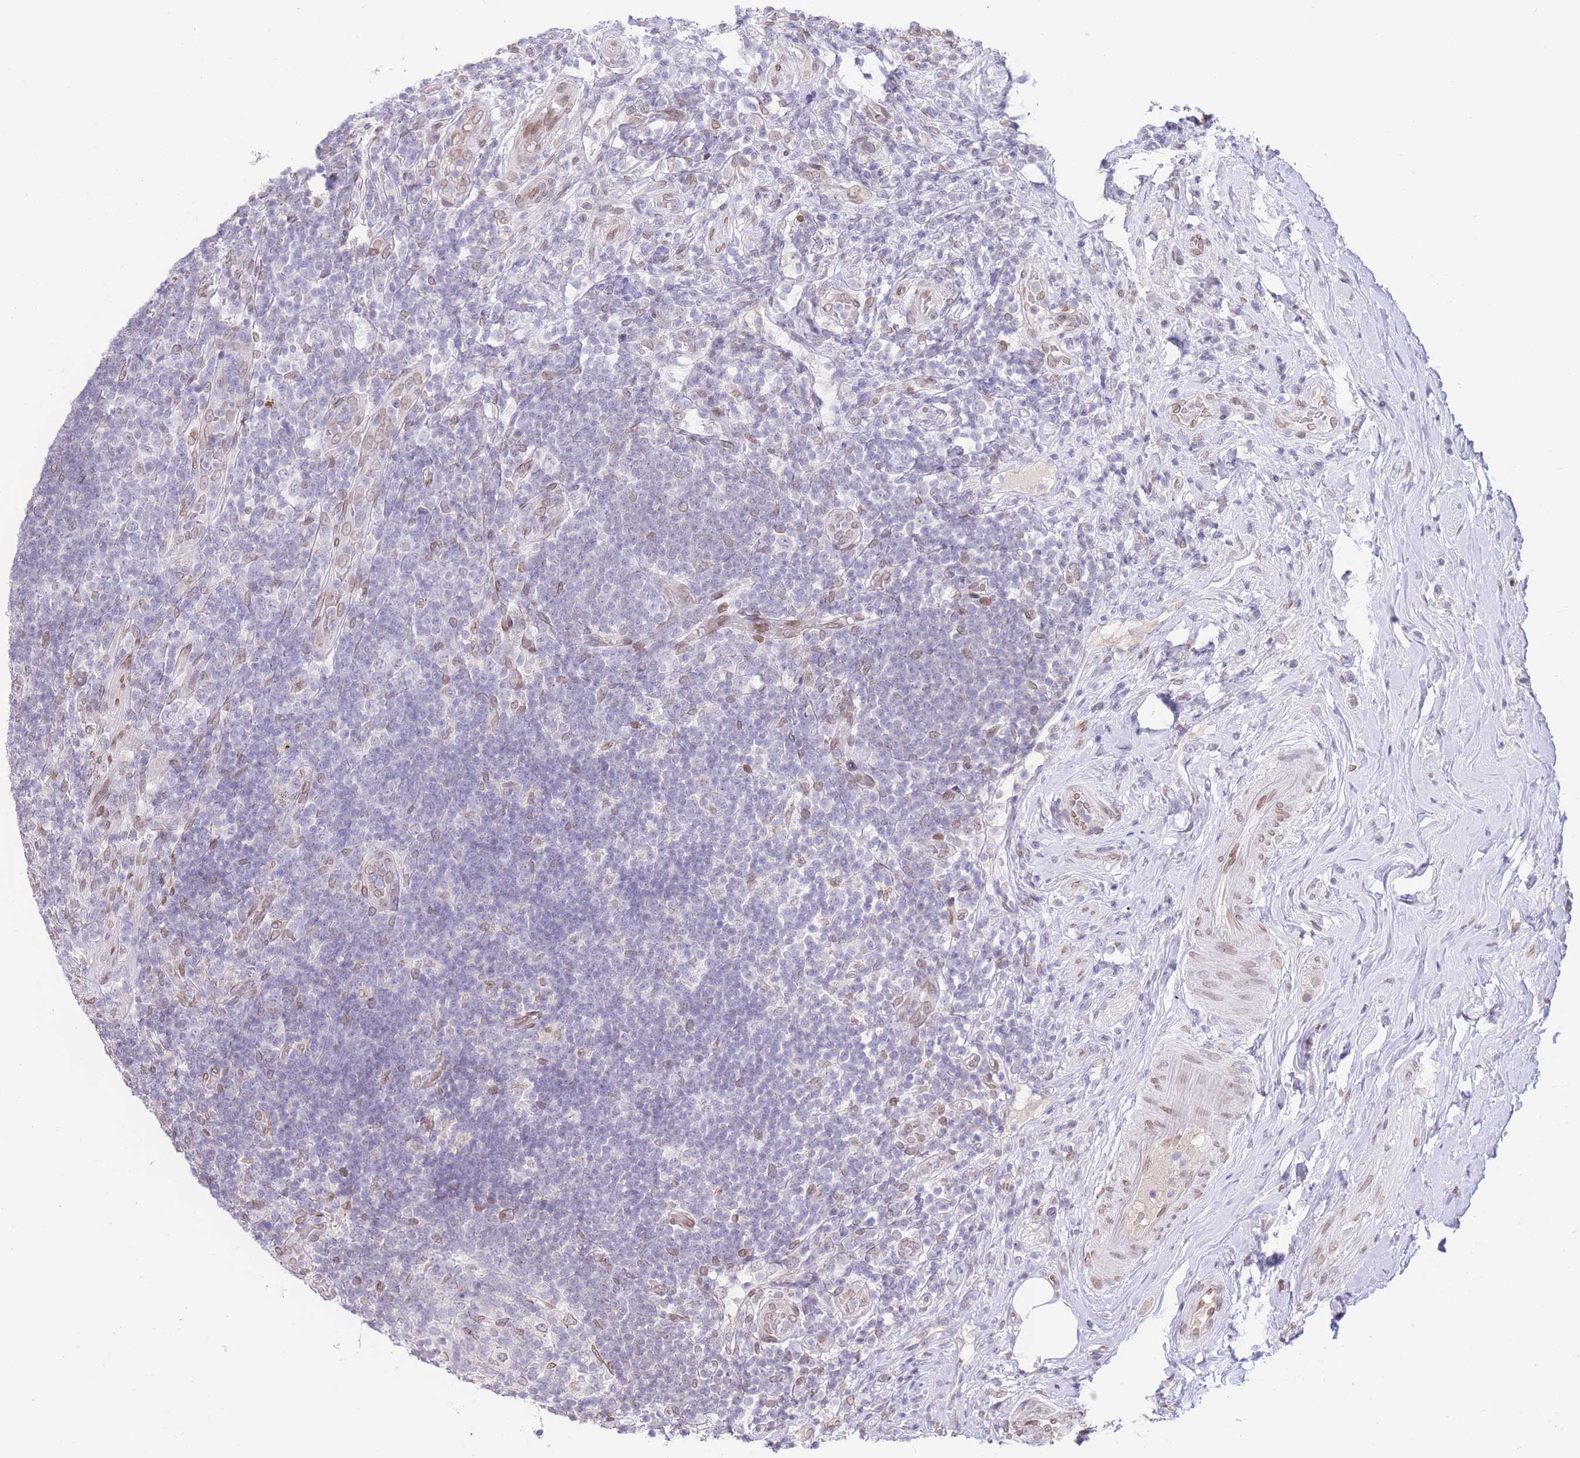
{"staining": {"intensity": "moderate", "quantity": ">75%", "location": "nuclear"}, "tissue": "appendix", "cell_type": "Glandular cells", "image_type": "normal", "snomed": [{"axis": "morphology", "description": "Normal tissue, NOS"}, {"axis": "topography", "description": "Appendix"}], "caption": "Brown immunohistochemical staining in unremarkable human appendix reveals moderate nuclear positivity in about >75% of glandular cells.", "gene": "OR10AD1", "patient": {"sex": "female", "age": 43}}